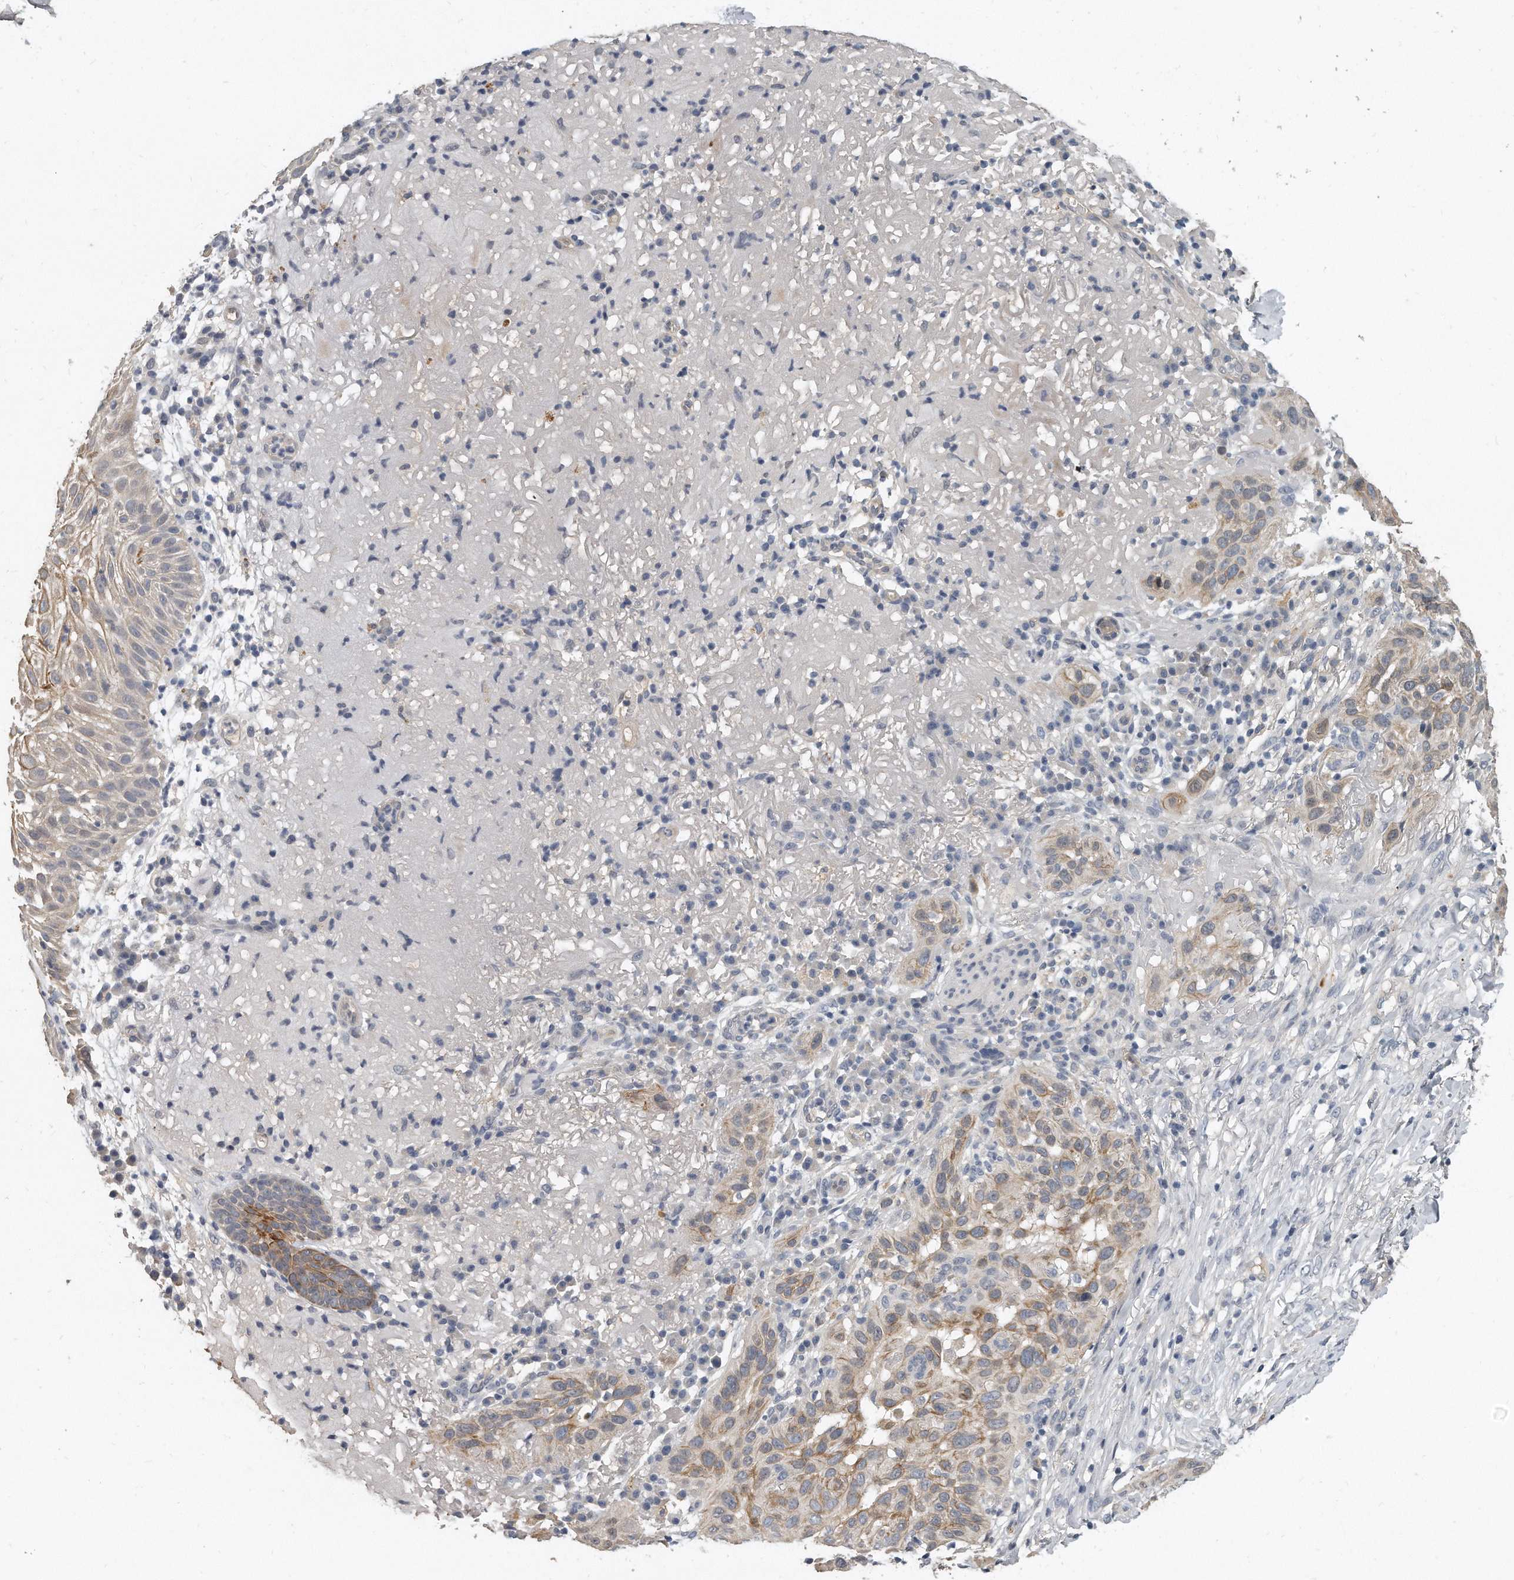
{"staining": {"intensity": "moderate", "quantity": "25%-75%", "location": "cytoplasmic/membranous"}, "tissue": "skin cancer", "cell_type": "Tumor cells", "image_type": "cancer", "snomed": [{"axis": "morphology", "description": "Normal tissue, NOS"}, {"axis": "morphology", "description": "Squamous cell carcinoma, NOS"}, {"axis": "topography", "description": "Skin"}], "caption": "Skin cancer (squamous cell carcinoma) stained with a brown dye displays moderate cytoplasmic/membranous positive expression in approximately 25%-75% of tumor cells.", "gene": "KLHL7", "patient": {"sex": "female", "age": 96}}